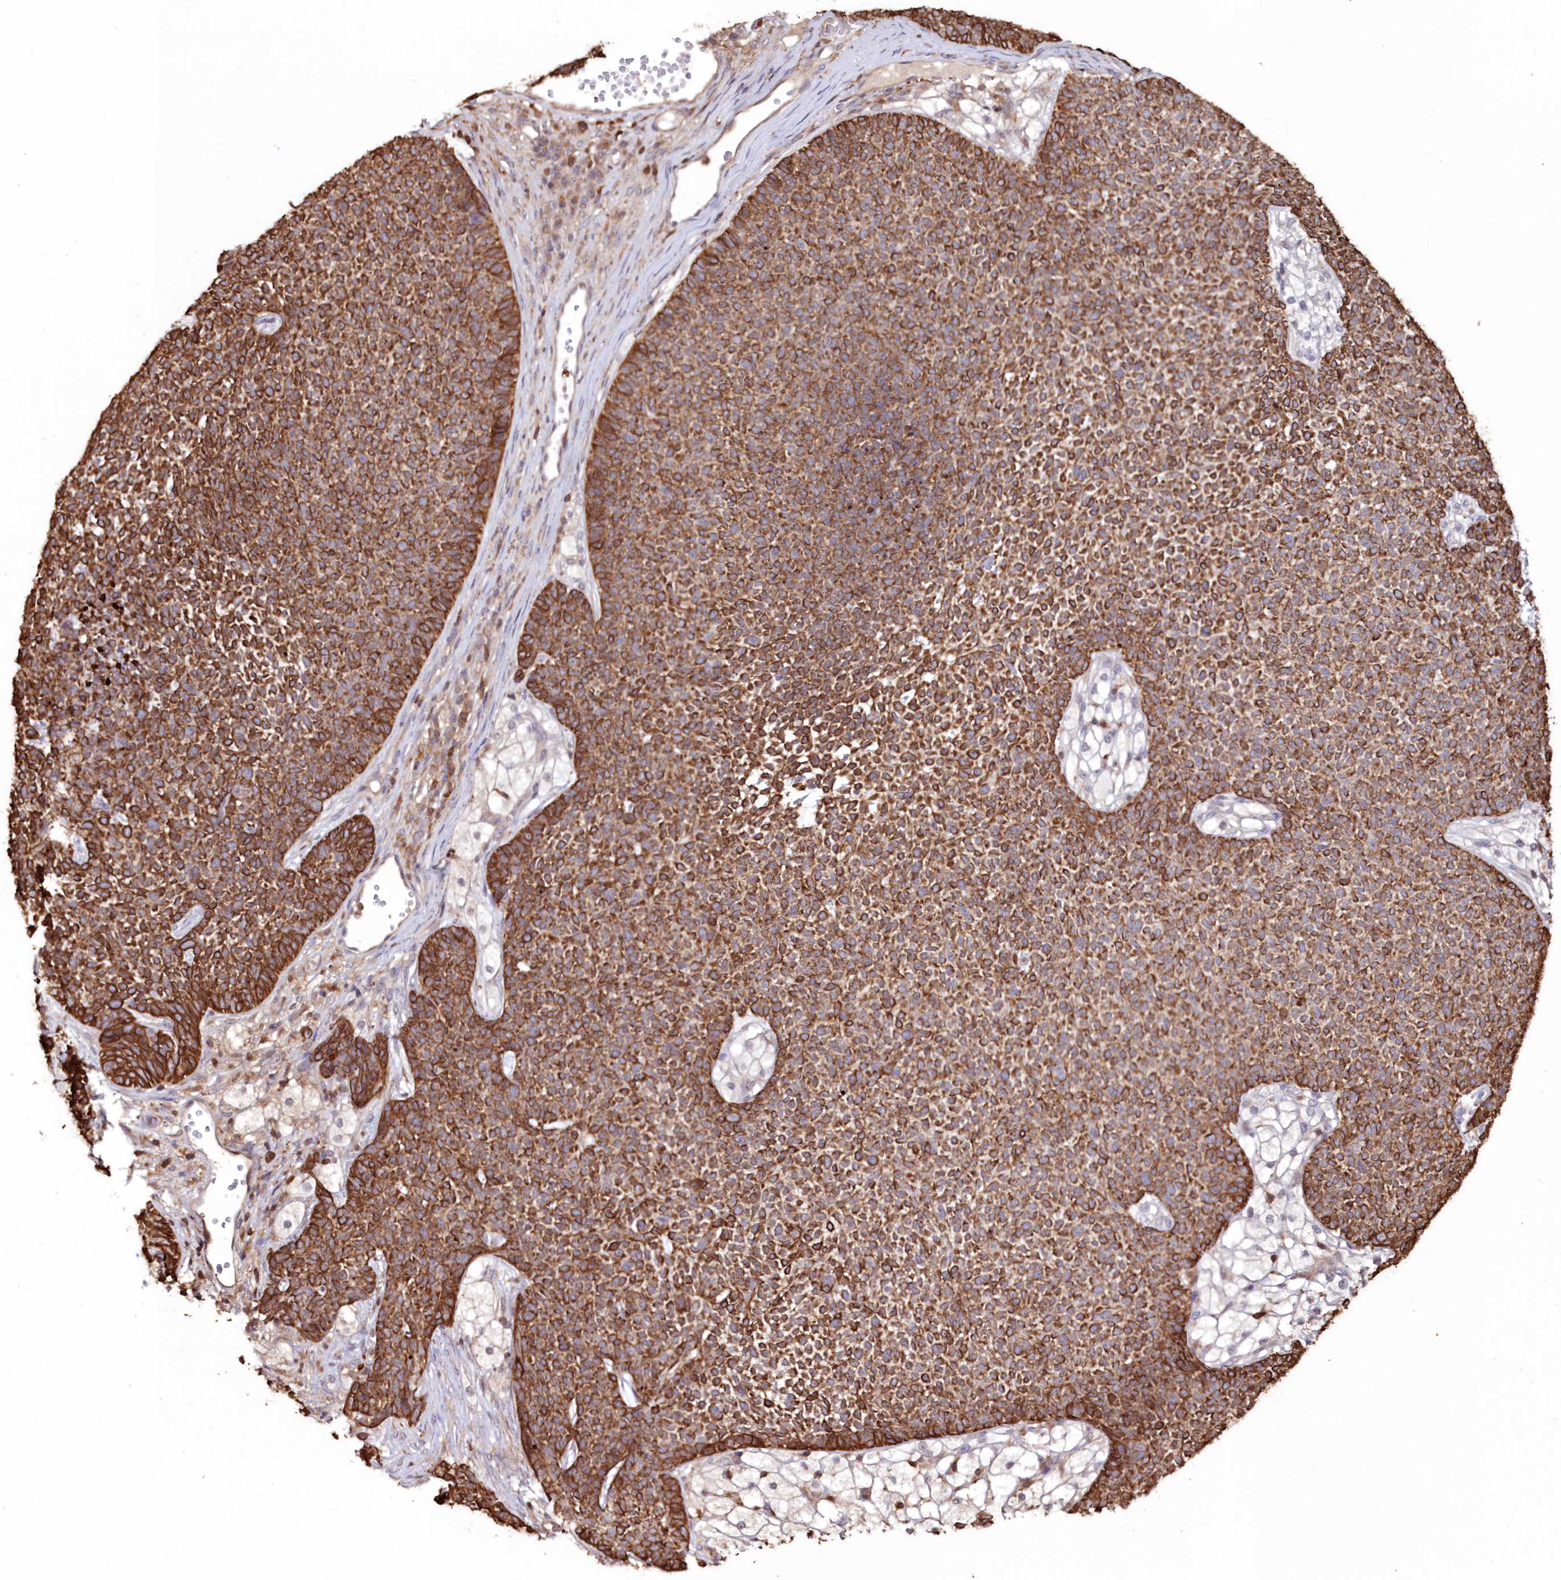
{"staining": {"intensity": "strong", "quantity": ">75%", "location": "cytoplasmic/membranous"}, "tissue": "skin cancer", "cell_type": "Tumor cells", "image_type": "cancer", "snomed": [{"axis": "morphology", "description": "Basal cell carcinoma"}, {"axis": "topography", "description": "Skin"}], "caption": "Immunohistochemistry (IHC) of human skin cancer displays high levels of strong cytoplasmic/membranous expression in about >75% of tumor cells. The staining was performed using DAB (3,3'-diaminobenzidine), with brown indicating positive protein expression. Nuclei are stained blue with hematoxylin.", "gene": "SNED1", "patient": {"sex": "female", "age": 84}}